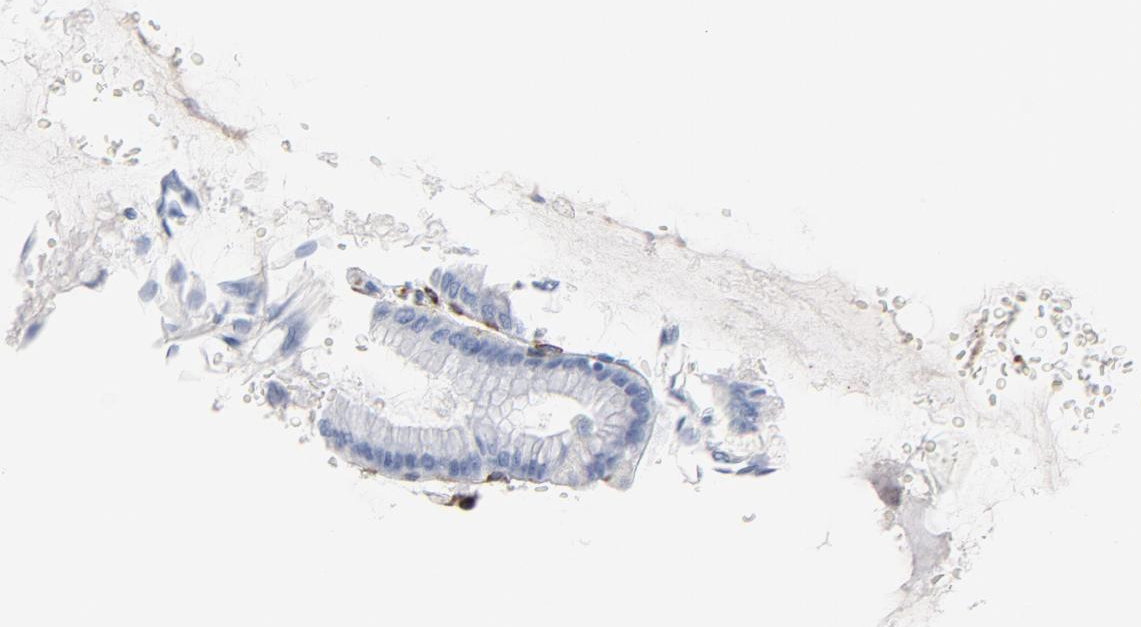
{"staining": {"intensity": "negative", "quantity": "none", "location": "none"}, "tissue": "stomach", "cell_type": "Glandular cells", "image_type": "normal", "snomed": [{"axis": "morphology", "description": "Normal tissue, NOS"}, {"axis": "topography", "description": "Stomach, upper"}], "caption": "Histopathology image shows no significant protein expression in glandular cells of normal stomach. (DAB IHC with hematoxylin counter stain).", "gene": "SERPINH1", "patient": {"sex": "female", "age": 56}}